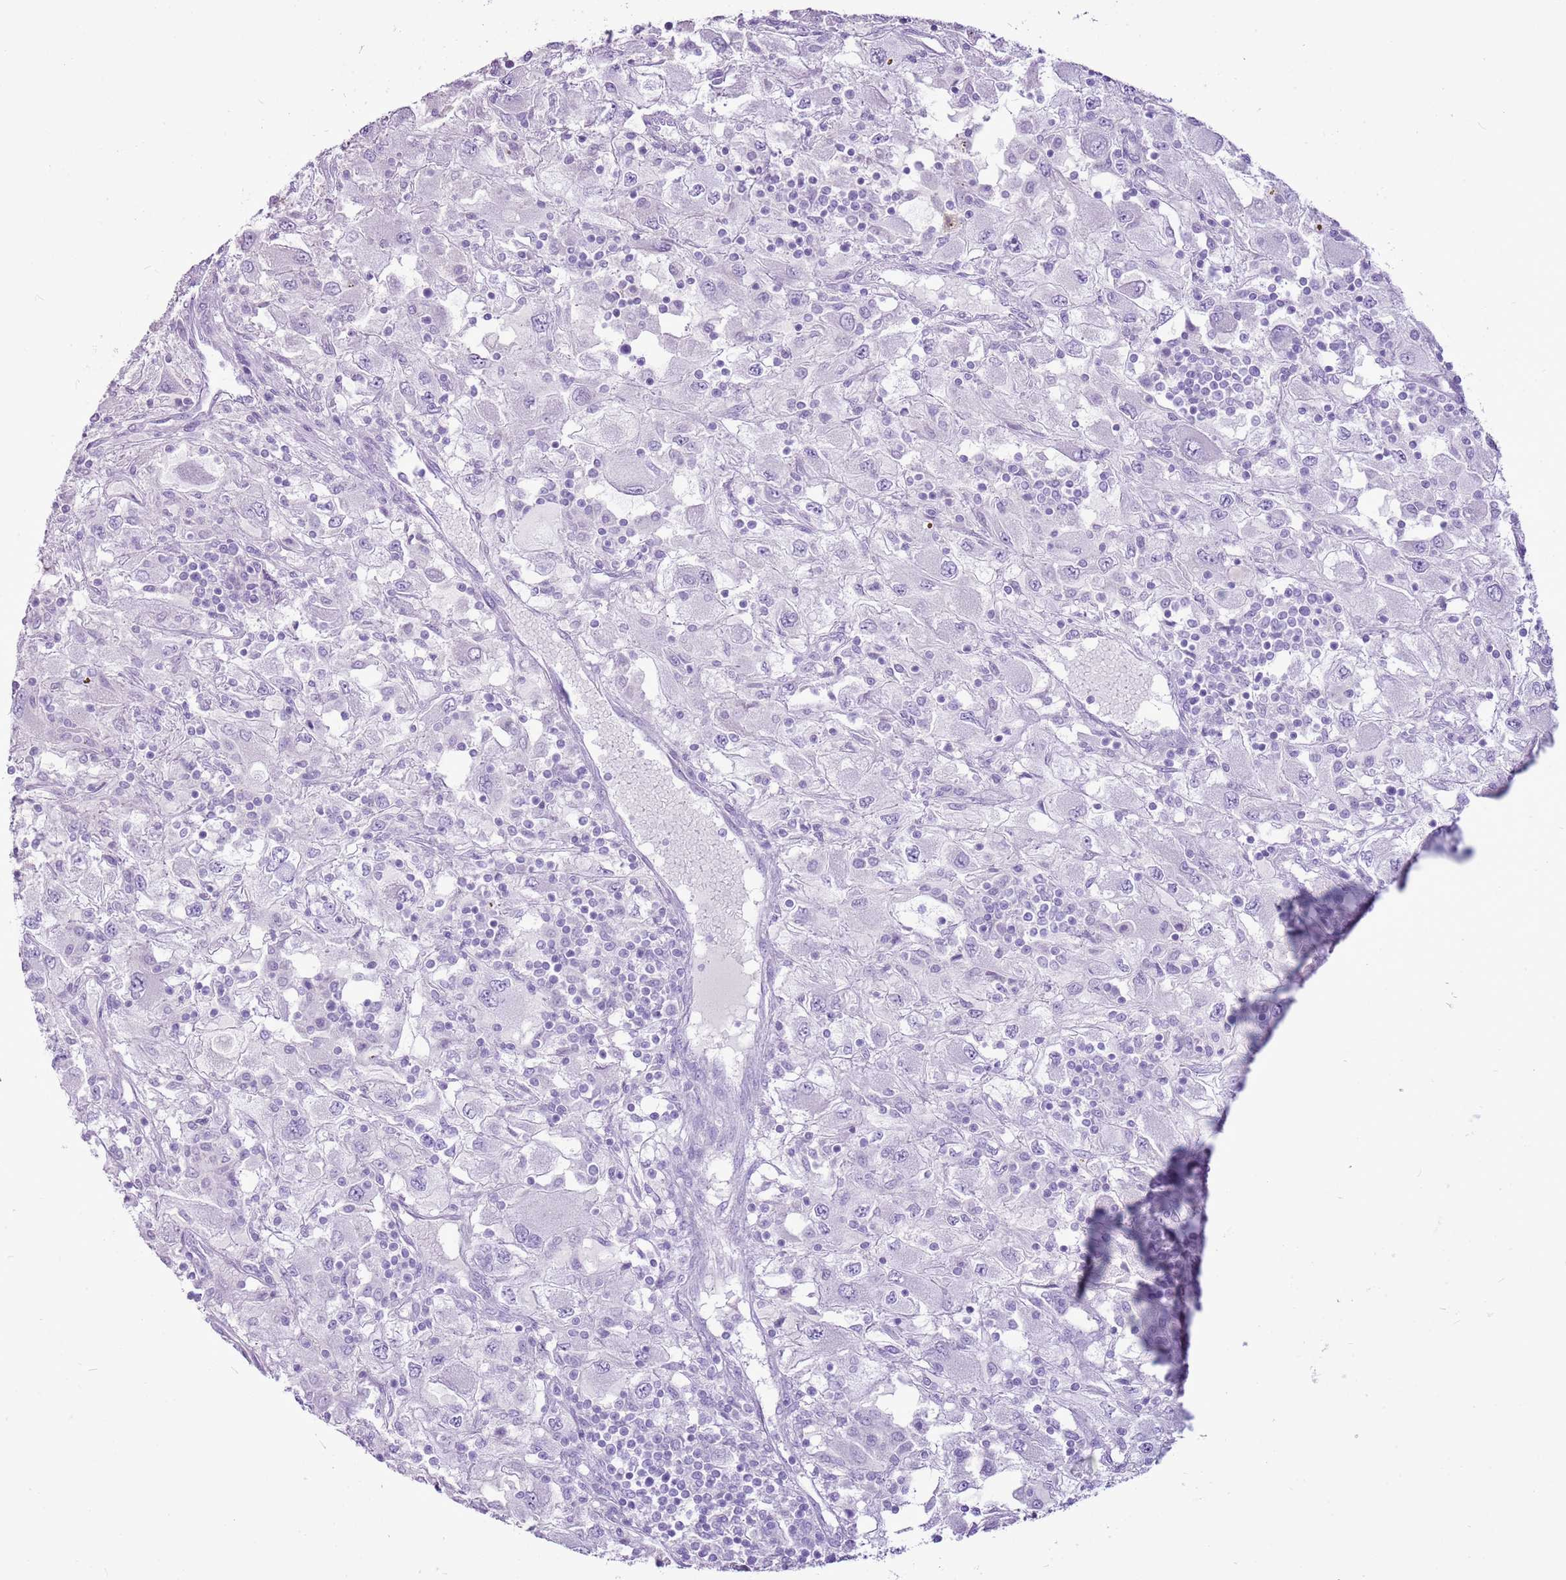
{"staining": {"intensity": "negative", "quantity": "none", "location": "none"}, "tissue": "renal cancer", "cell_type": "Tumor cells", "image_type": "cancer", "snomed": [{"axis": "morphology", "description": "Adenocarcinoma, NOS"}, {"axis": "topography", "description": "Kidney"}], "caption": "Human renal cancer stained for a protein using IHC shows no positivity in tumor cells.", "gene": "CNFN", "patient": {"sex": "female", "age": 67}}